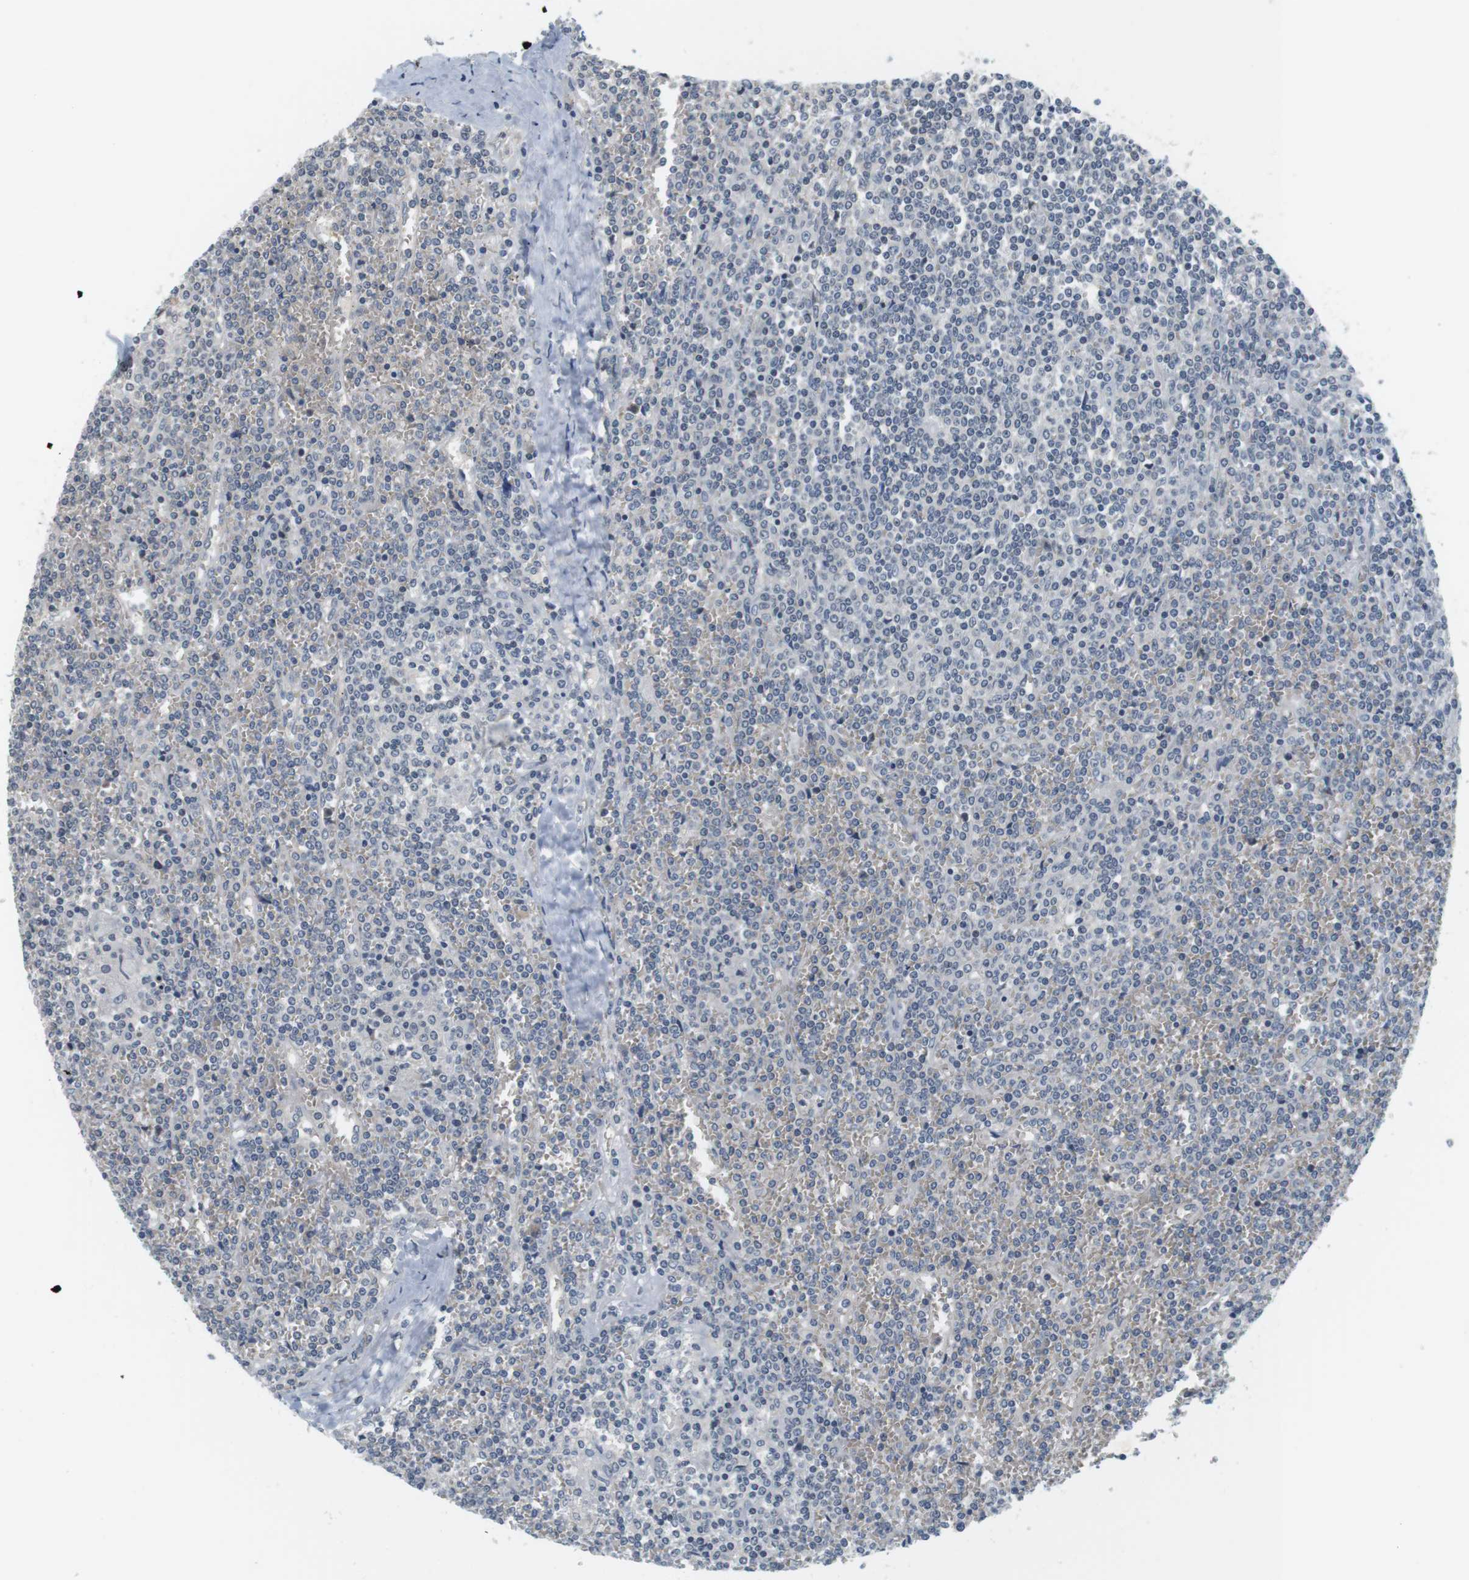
{"staining": {"intensity": "negative", "quantity": "none", "location": "none"}, "tissue": "lymphoma", "cell_type": "Tumor cells", "image_type": "cancer", "snomed": [{"axis": "morphology", "description": "Malignant lymphoma, non-Hodgkin's type, Low grade"}, {"axis": "topography", "description": "Spleen"}], "caption": "Tumor cells are negative for brown protein staining in low-grade malignant lymphoma, non-Hodgkin's type. (DAB immunohistochemistry (IHC), high magnification).", "gene": "WNT7A", "patient": {"sex": "female", "age": 19}}